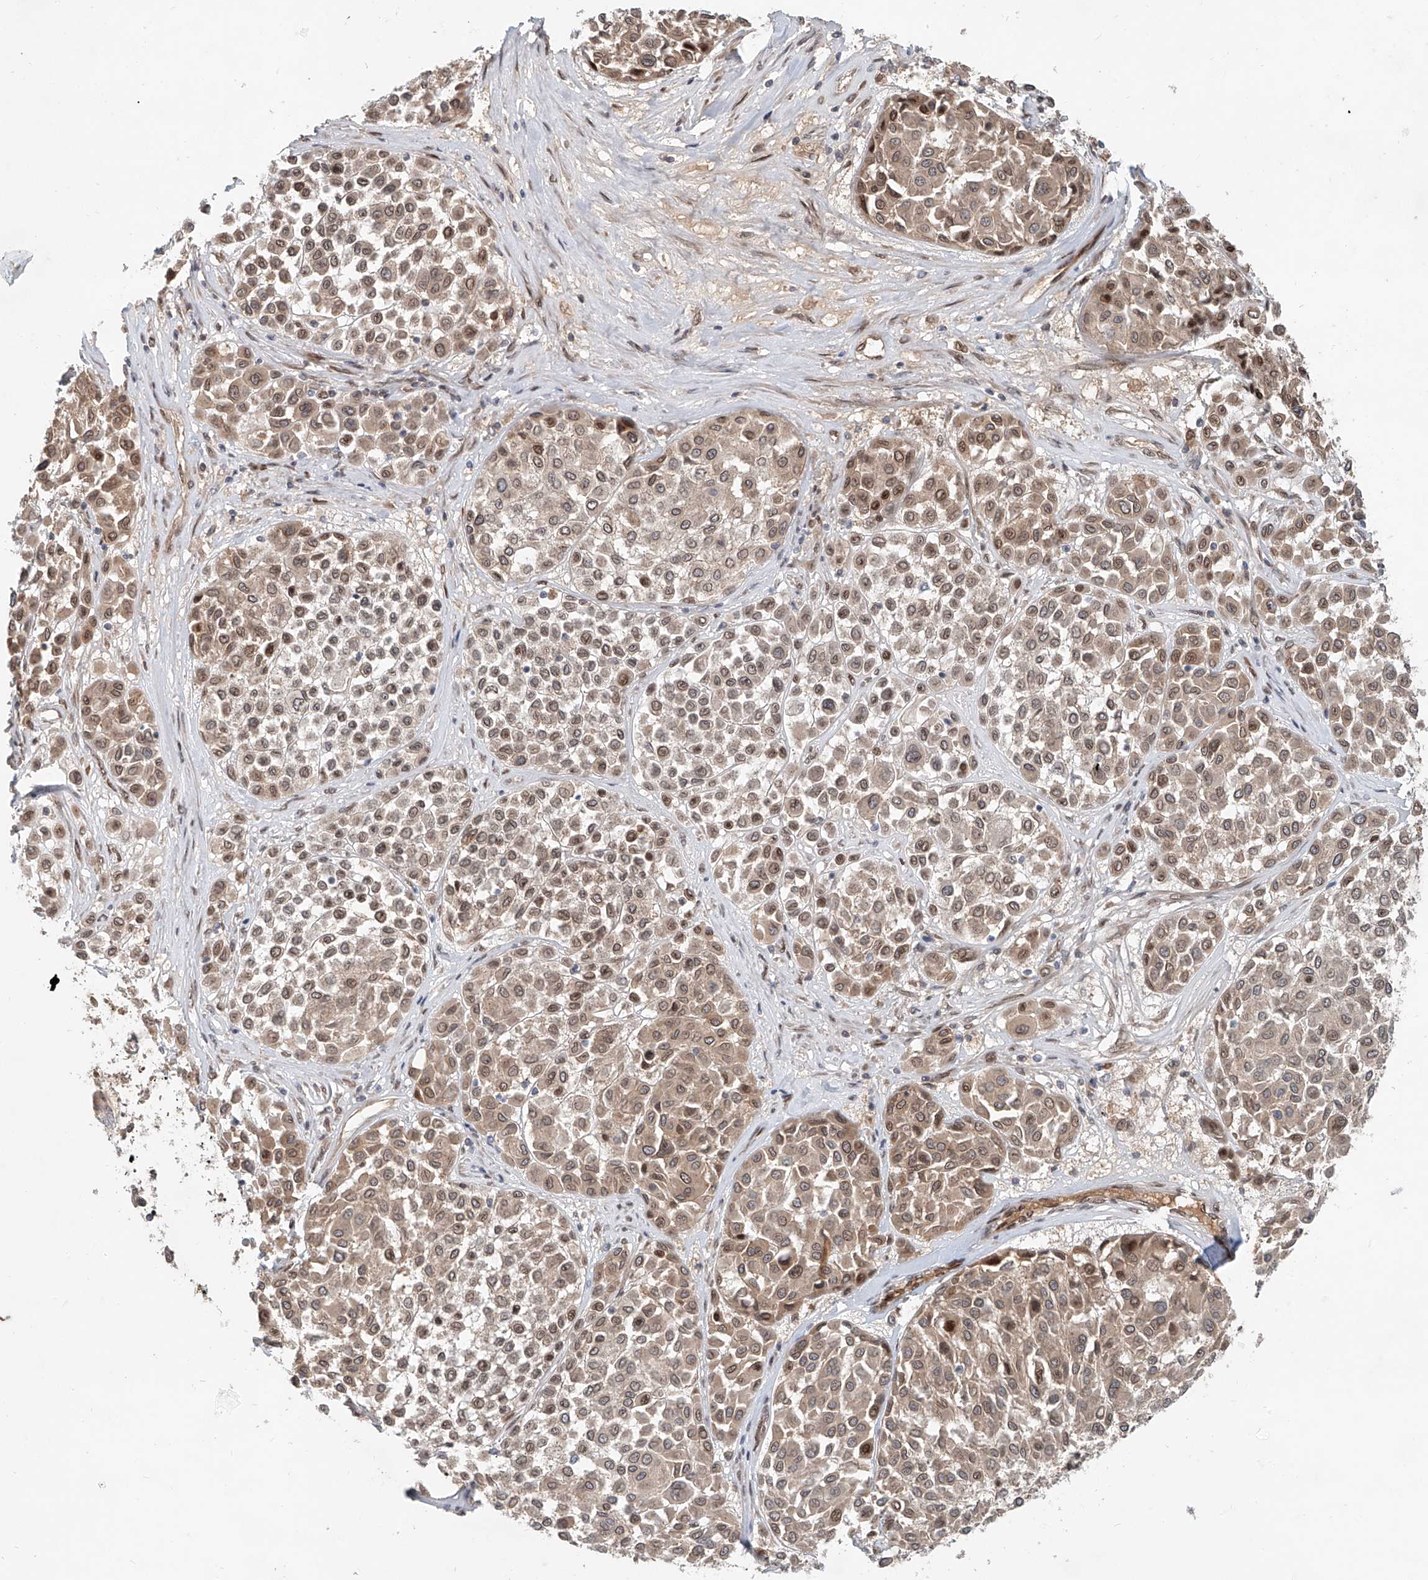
{"staining": {"intensity": "moderate", "quantity": ">75%", "location": "cytoplasmic/membranous,nuclear"}, "tissue": "melanoma", "cell_type": "Tumor cells", "image_type": "cancer", "snomed": [{"axis": "morphology", "description": "Malignant melanoma, Metastatic site"}, {"axis": "topography", "description": "Soft tissue"}], "caption": "Protein staining of melanoma tissue displays moderate cytoplasmic/membranous and nuclear expression in about >75% of tumor cells.", "gene": "SASH1", "patient": {"sex": "male", "age": 41}}